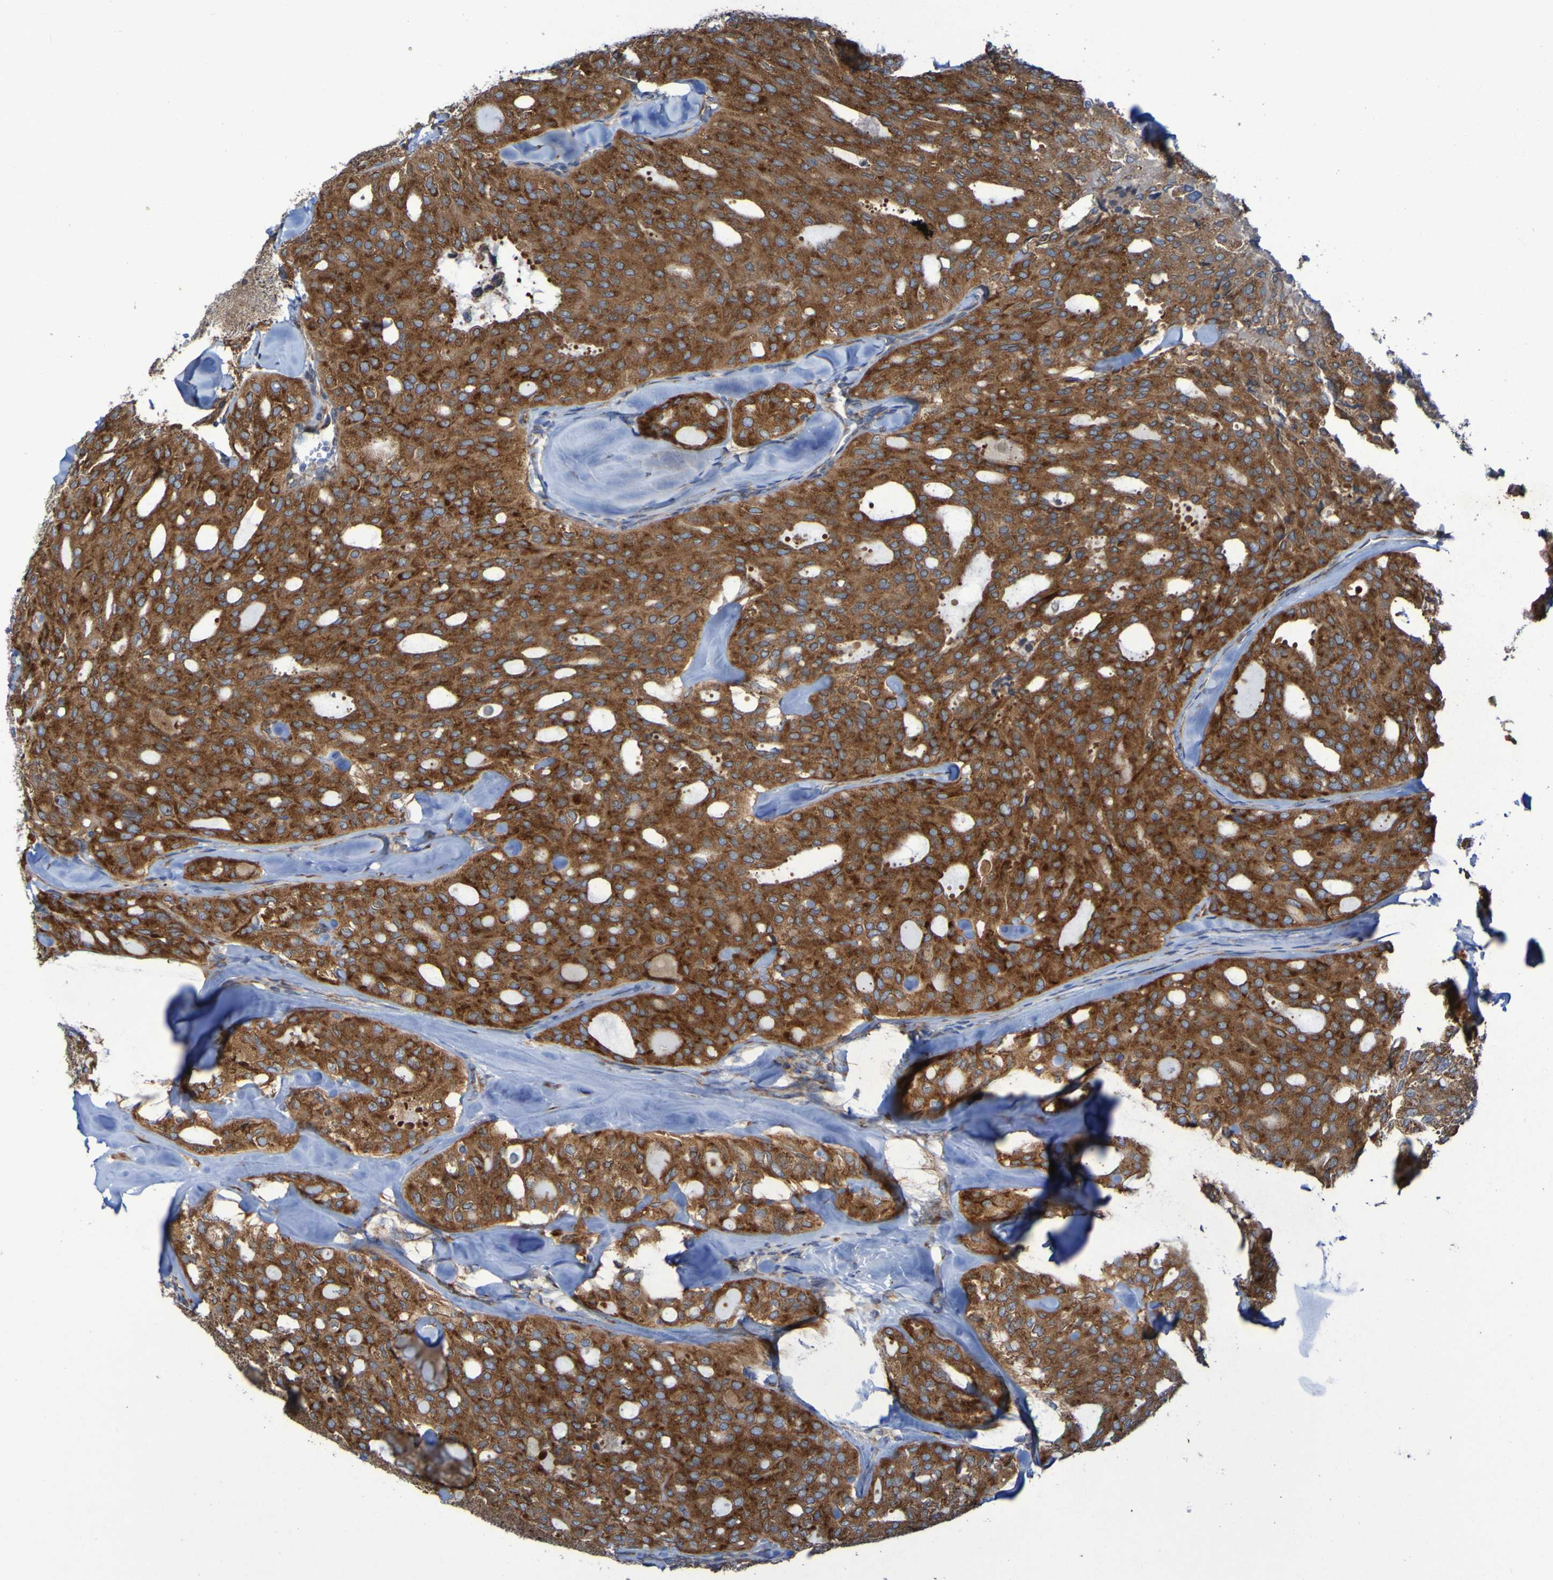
{"staining": {"intensity": "strong", "quantity": ">75%", "location": "cytoplasmic/membranous"}, "tissue": "thyroid cancer", "cell_type": "Tumor cells", "image_type": "cancer", "snomed": [{"axis": "morphology", "description": "Follicular adenoma carcinoma, NOS"}, {"axis": "topography", "description": "Thyroid gland"}], "caption": "The image exhibits a brown stain indicating the presence of a protein in the cytoplasmic/membranous of tumor cells in thyroid cancer.", "gene": "FKBP3", "patient": {"sex": "male", "age": 75}}